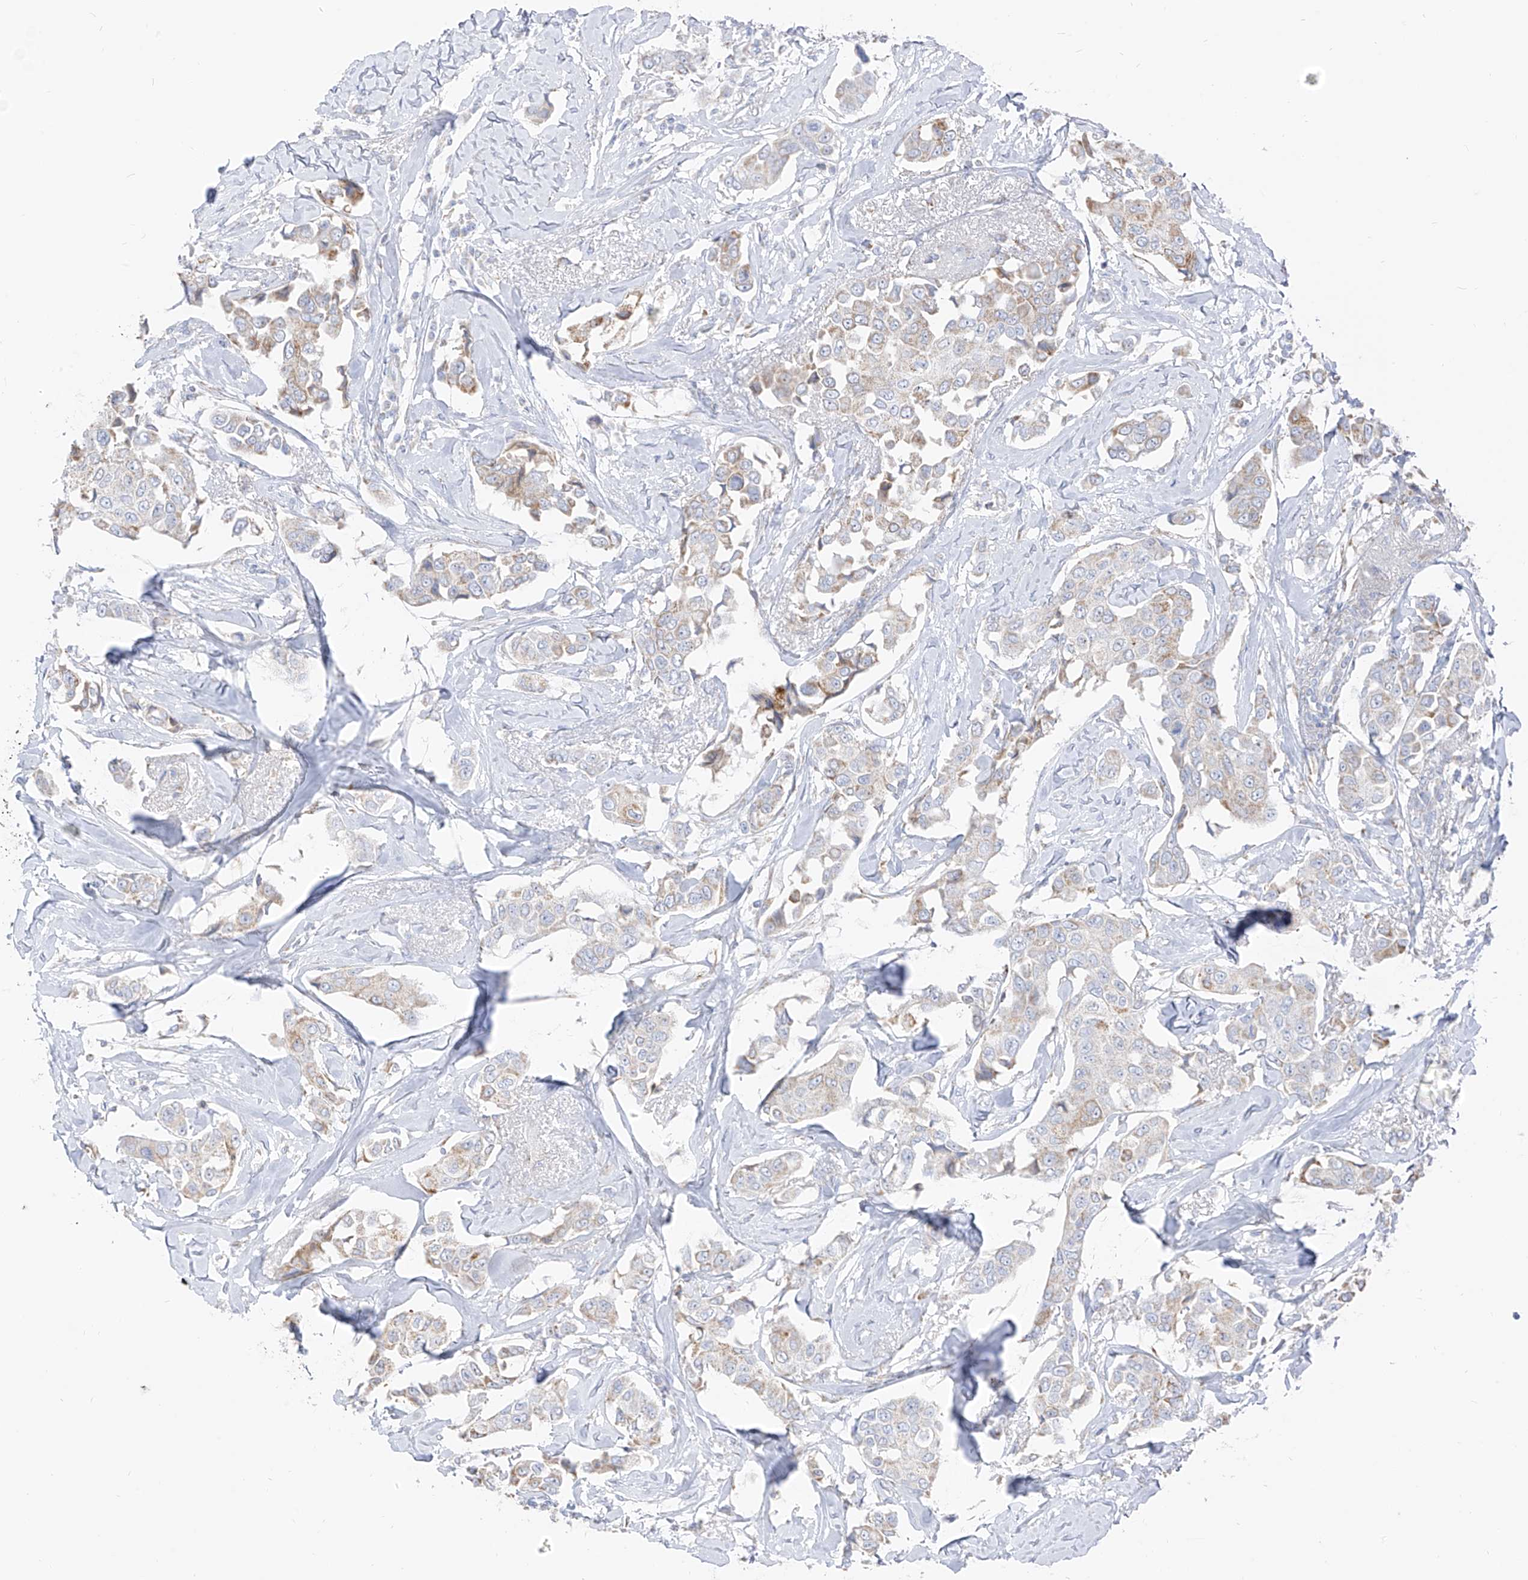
{"staining": {"intensity": "moderate", "quantity": "<25%", "location": "cytoplasmic/membranous"}, "tissue": "breast cancer", "cell_type": "Tumor cells", "image_type": "cancer", "snomed": [{"axis": "morphology", "description": "Duct carcinoma"}, {"axis": "topography", "description": "Breast"}], "caption": "An image of breast intraductal carcinoma stained for a protein displays moderate cytoplasmic/membranous brown staining in tumor cells. (IHC, brightfield microscopy, high magnification).", "gene": "ETHE1", "patient": {"sex": "female", "age": 80}}